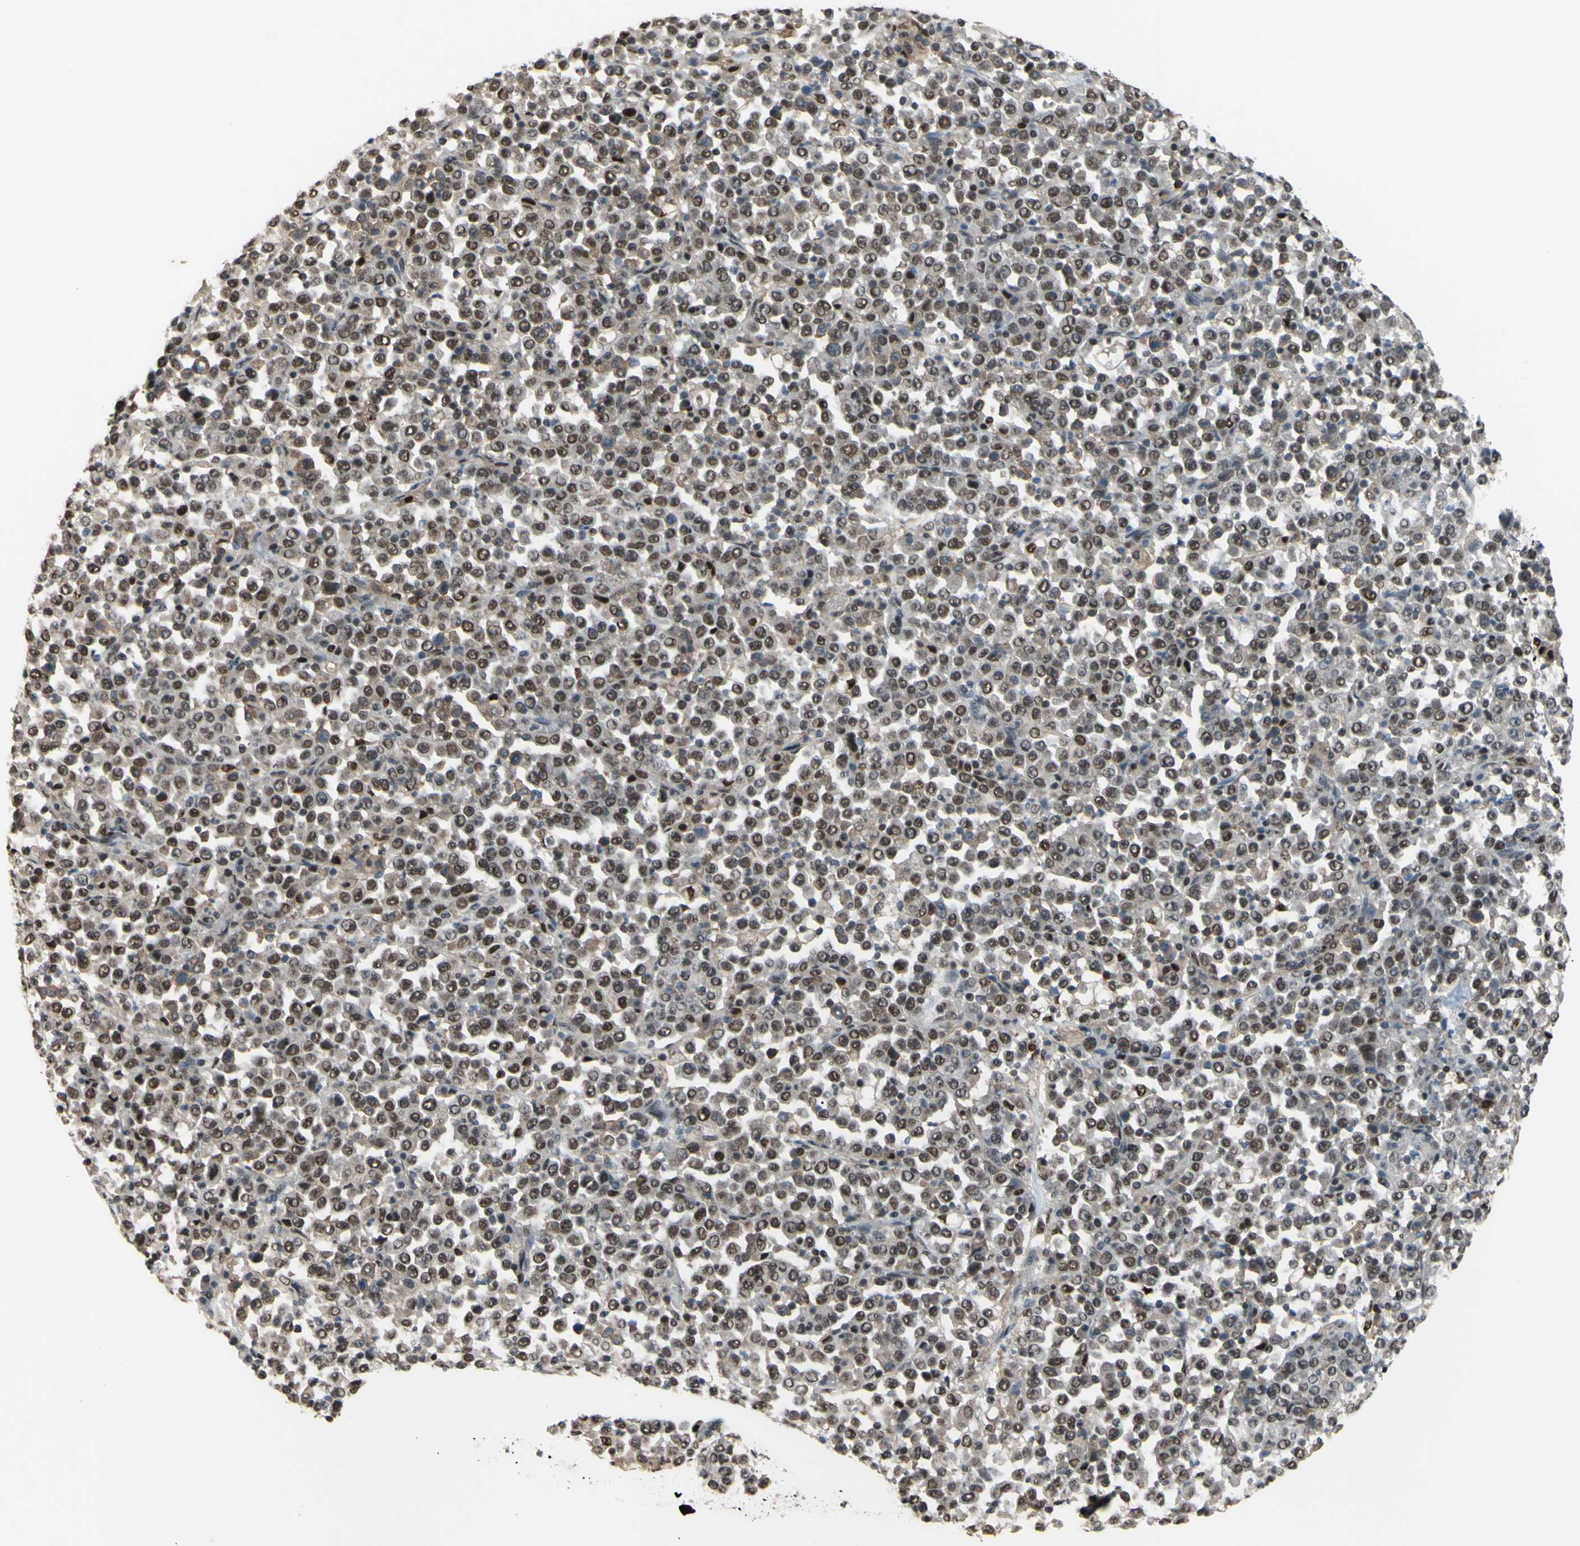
{"staining": {"intensity": "moderate", "quantity": ">75%", "location": "cytoplasmic/membranous,nuclear"}, "tissue": "stomach cancer", "cell_type": "Tumor cells", "image_type": "cancer", "snomed": [{"axis": "morphology", "description": "Normal tissue, NOS"}, {"axis": "morphology", "description": "Adenocarcinoma, NOS"}, {"axis": "topography", "description": "Stomach, upper"}, {"axis": "topography", "description": "Stomach"}], "caption": "Immunohistochemistry (IHC) image of human stomach cancer stained for a protein (brown), which reveals medium levels of moderate cytoplasmic/membranous and nuclear expression in about >75% of tumor cells.", "gene": "FKBP5", "patient": {"sex": "male", "age": 59}}